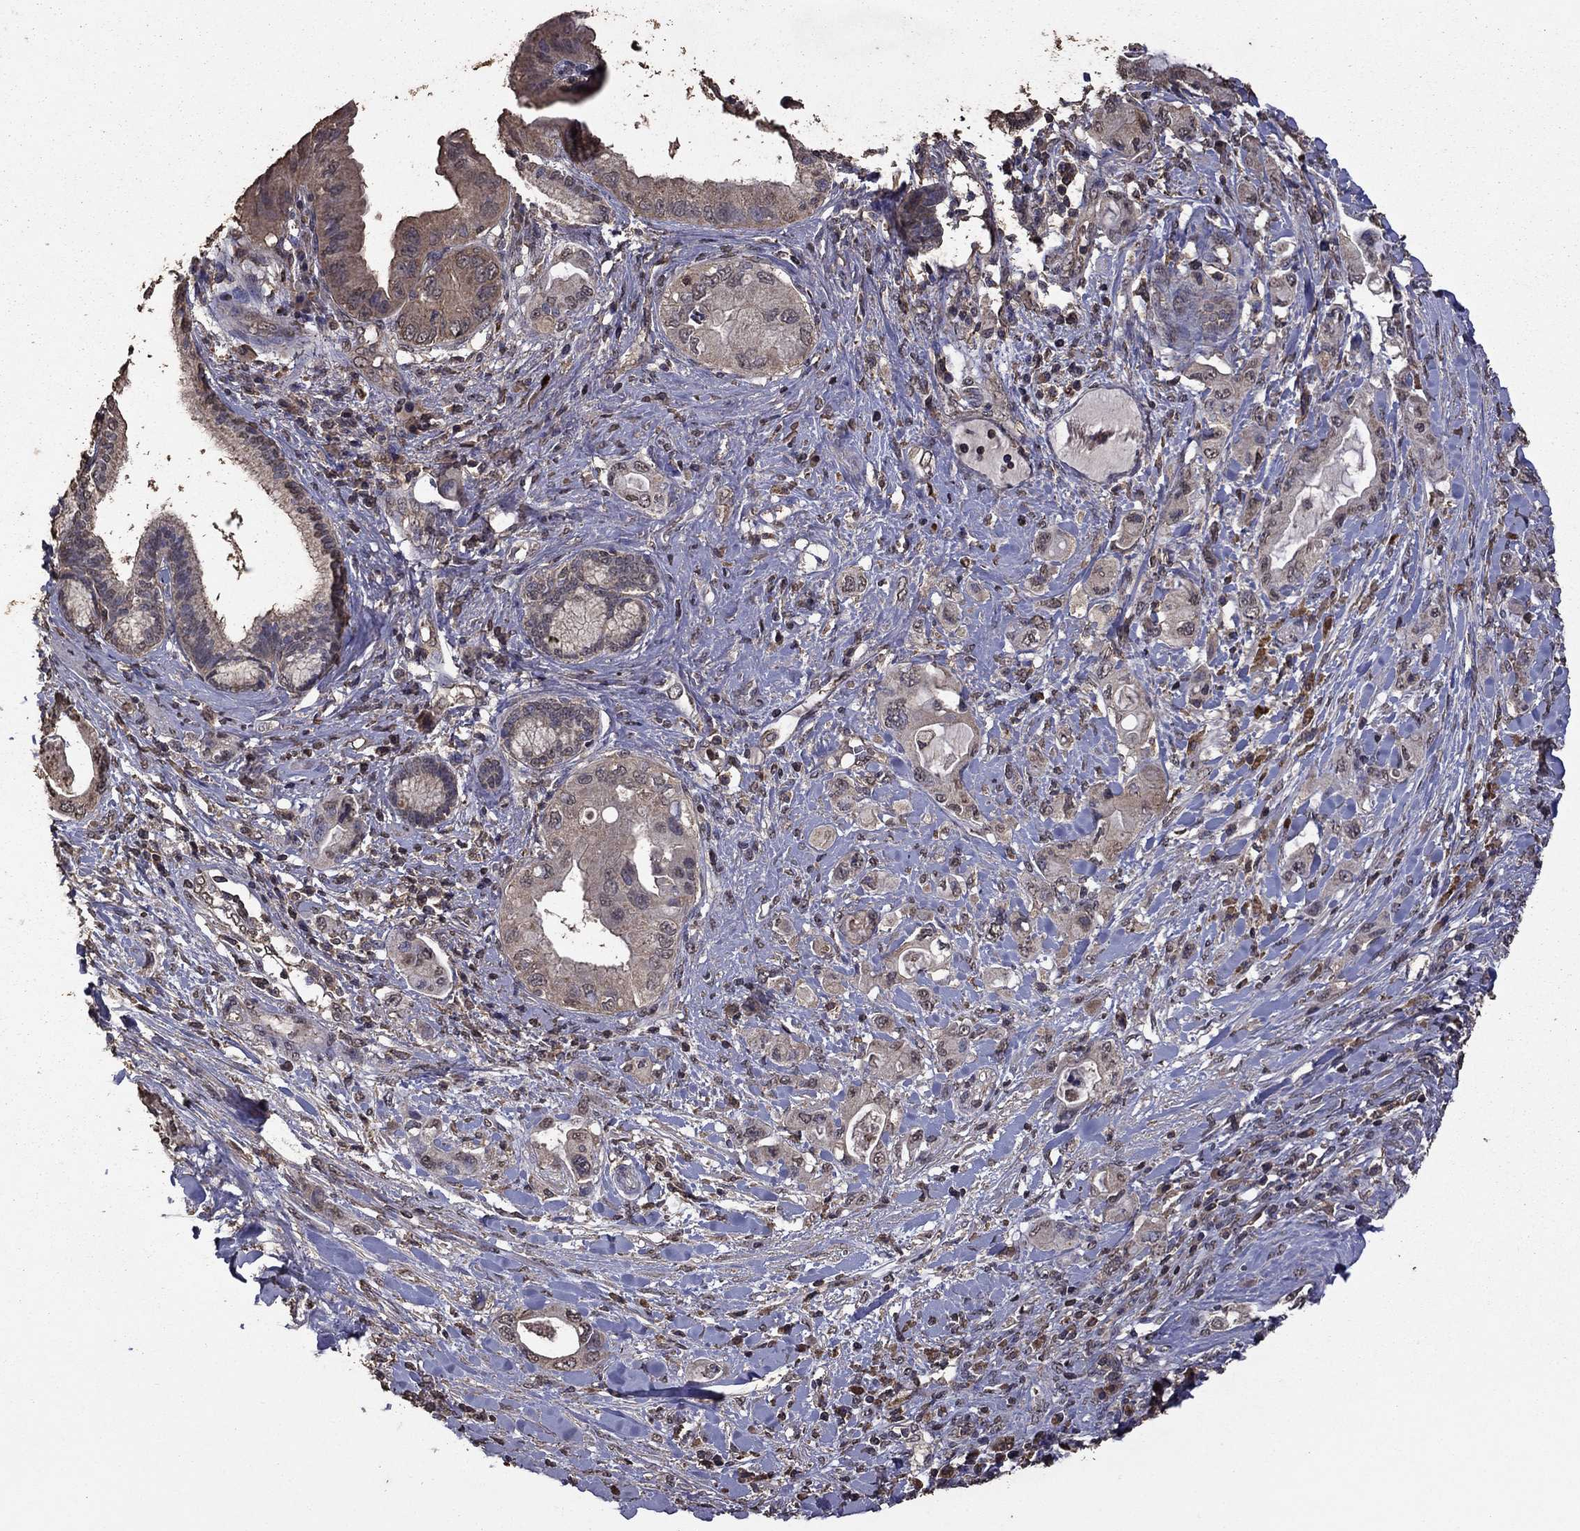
{"staining": {"intensity": "negative", "quantity": "none", "location": "none"}, "tissue": "pancreatic cancer", "cell_type": "Tumor cells", "image_type": "cancer", "snomed": [{"axis": "morphology", "description": "Adenocarcinoma, NOS"}, {"axis": "topography", "description": "Pancreas"}], "caption": "Pancreatic adenocarcinoma stained for a protein using immunohistochemistry (IHC) shows no staining tumor cells.", "gene": "SERPINA5", "patient": {"sex": "female", "age": 56}}